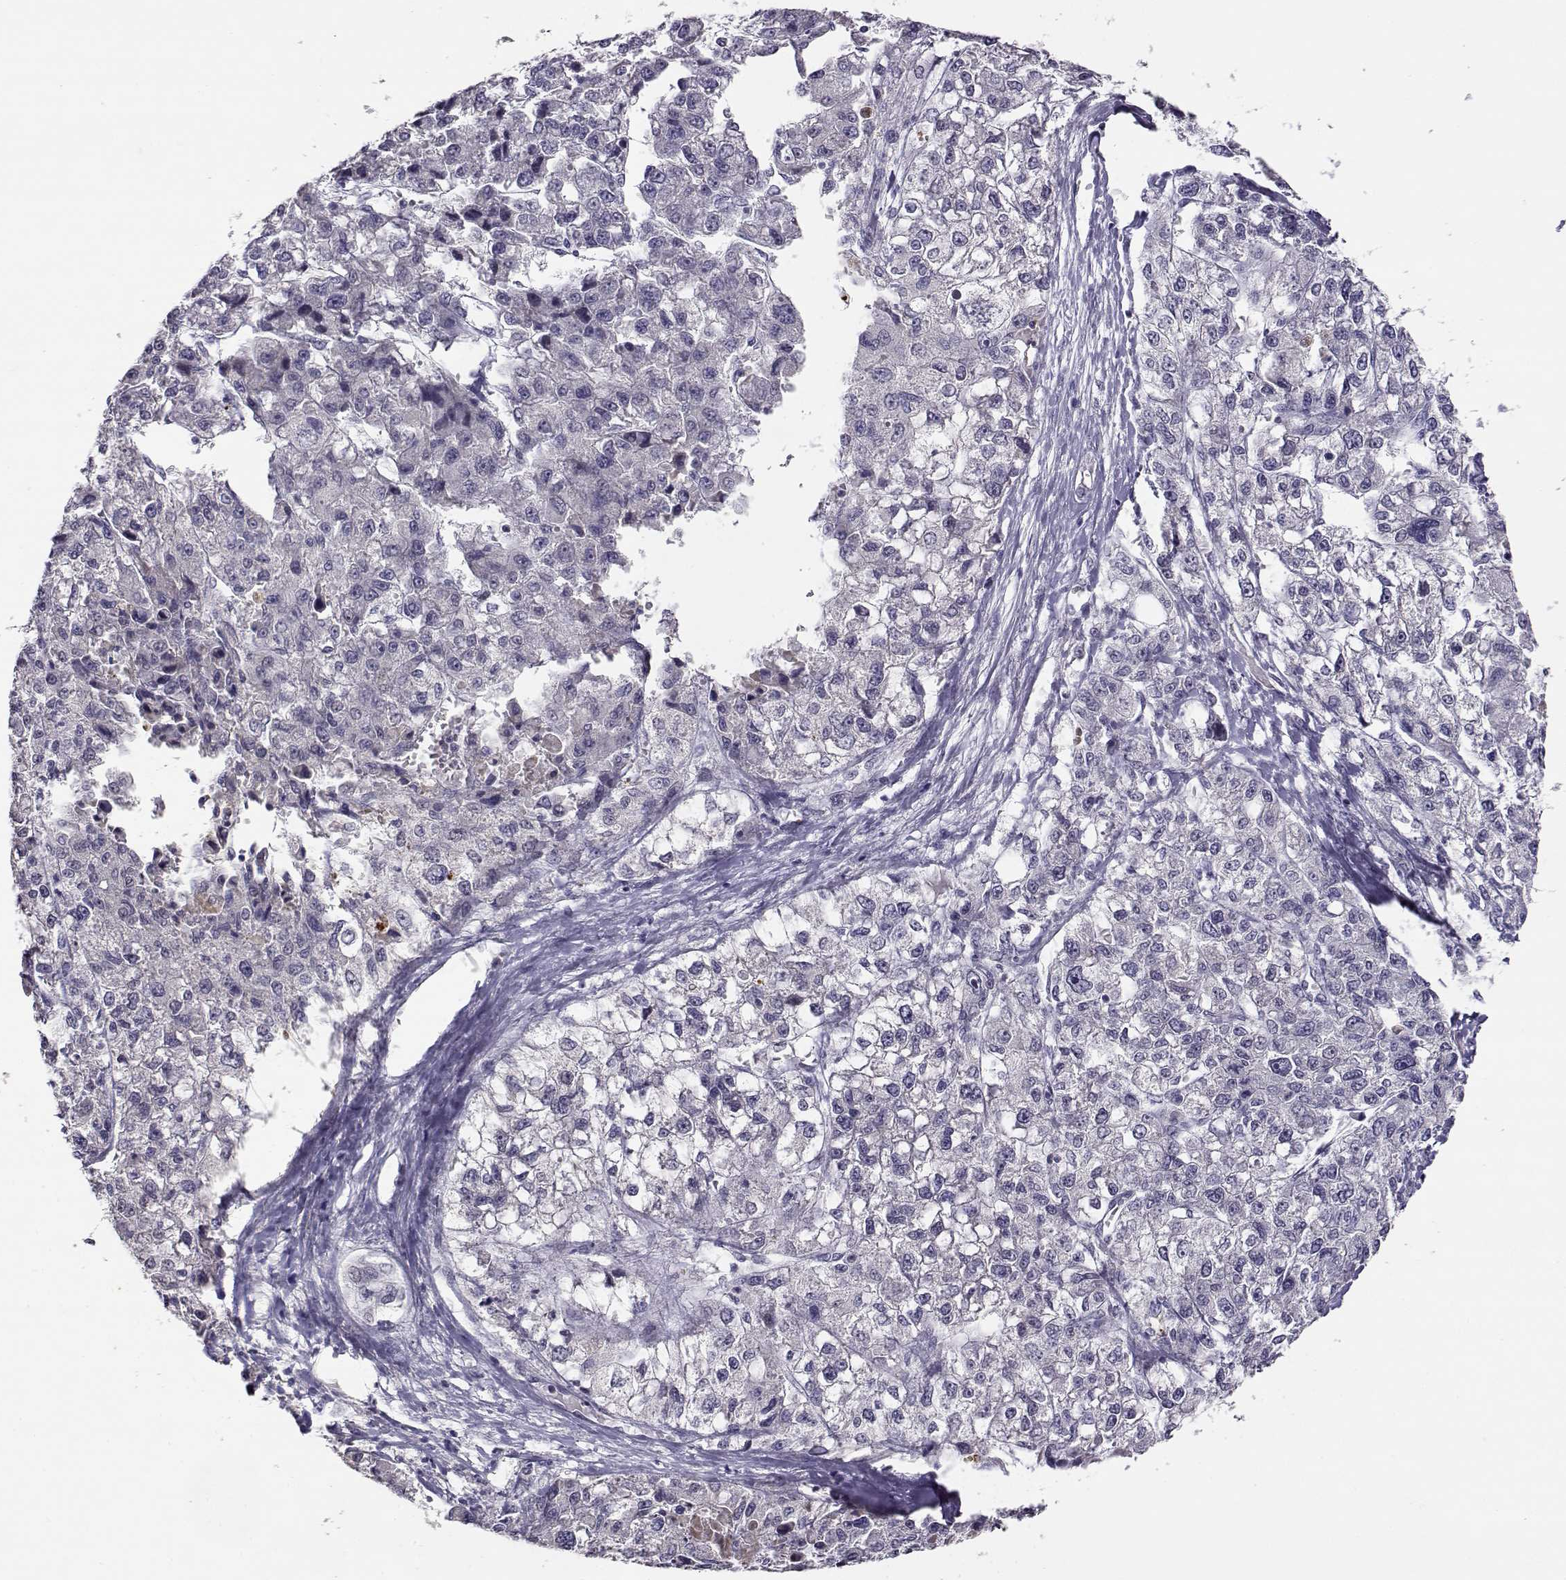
{"staining": {"intensity": "negative", "quantity": "none", "location": "none"}, "tissue": "liver cancer", "cell_type": "Tumor cells", "image_type": "cancer", "snomed": [{"axis": "morphology", "description": "Carcinoma, Hepatocellular, NOS"}, {"axis": "topography", "description": "Liver"}], "caption": "This micrograph is of hepatocellular carcinoma (liver) stained with immunohistochemistry (IHC) to label a protein in brown with the nuclei are counter-stained blue. There is no staining in tumor cells. The staining was performed using DAB (3,3'-diaminobenzidine) to visualize the protein expression in brown, while the nuclei were stained in blue with hematoxylin (Magnification: 20x).", "gene": "RHOXF2", "patient": {"sex": "male", "age": 56}}